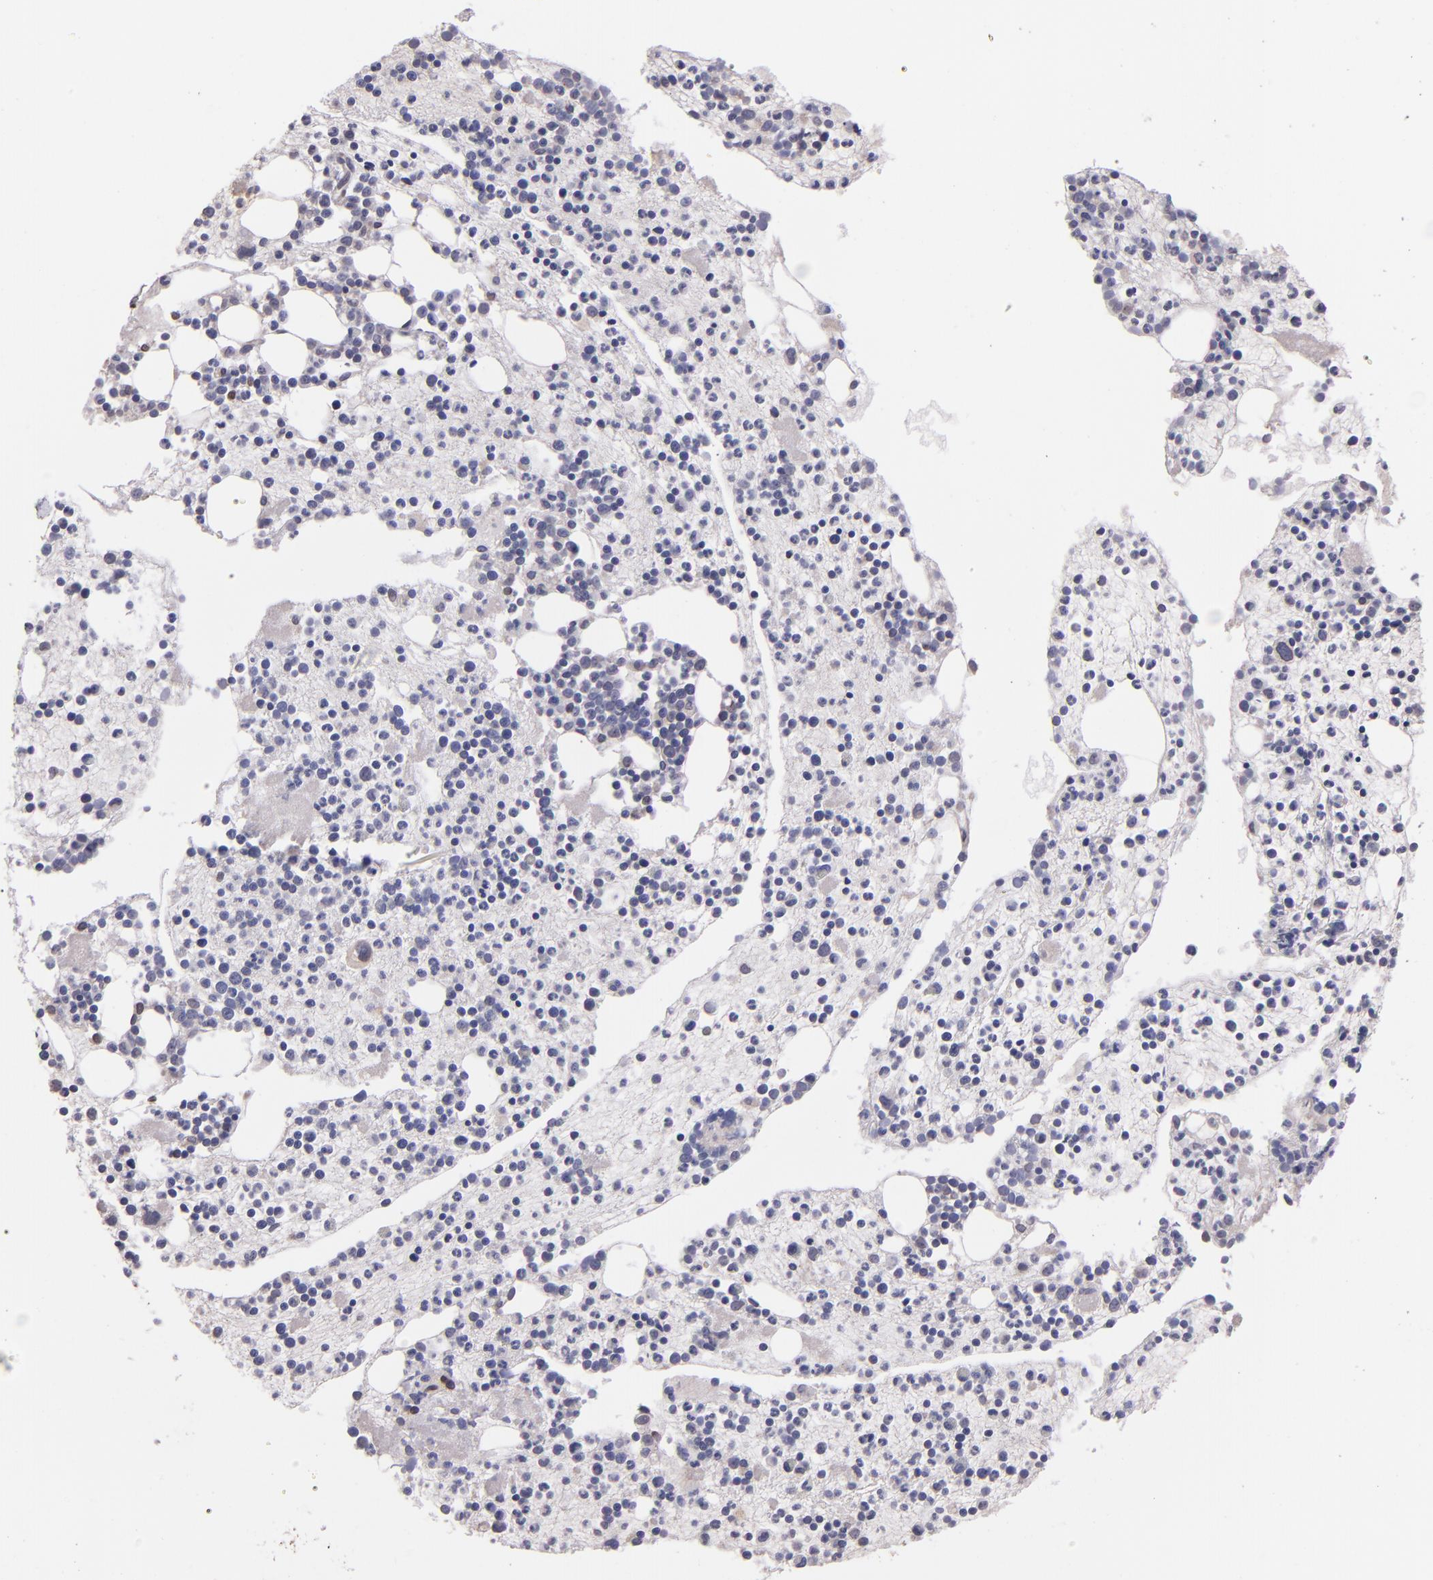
{"staining": {"intensity": "negative", "quantity": "none", "location": "none"}, "tissue": "bone marrow", "cell_type": "Hematopoietic cells", "image_type": "normal", "snomed": [{"axis": "morphology", "description": "Normal tissue, NOS"}, {"axis": "topography", "description": "Bone marrow"}], "caption": "IHC micrograph of unremarkable bone marrow stained for a protein (brown), which exhibits no positivity in hematopoietic cells.", "gene": "NUP62CL", "patient": {"sex": "male", "age": 15}}